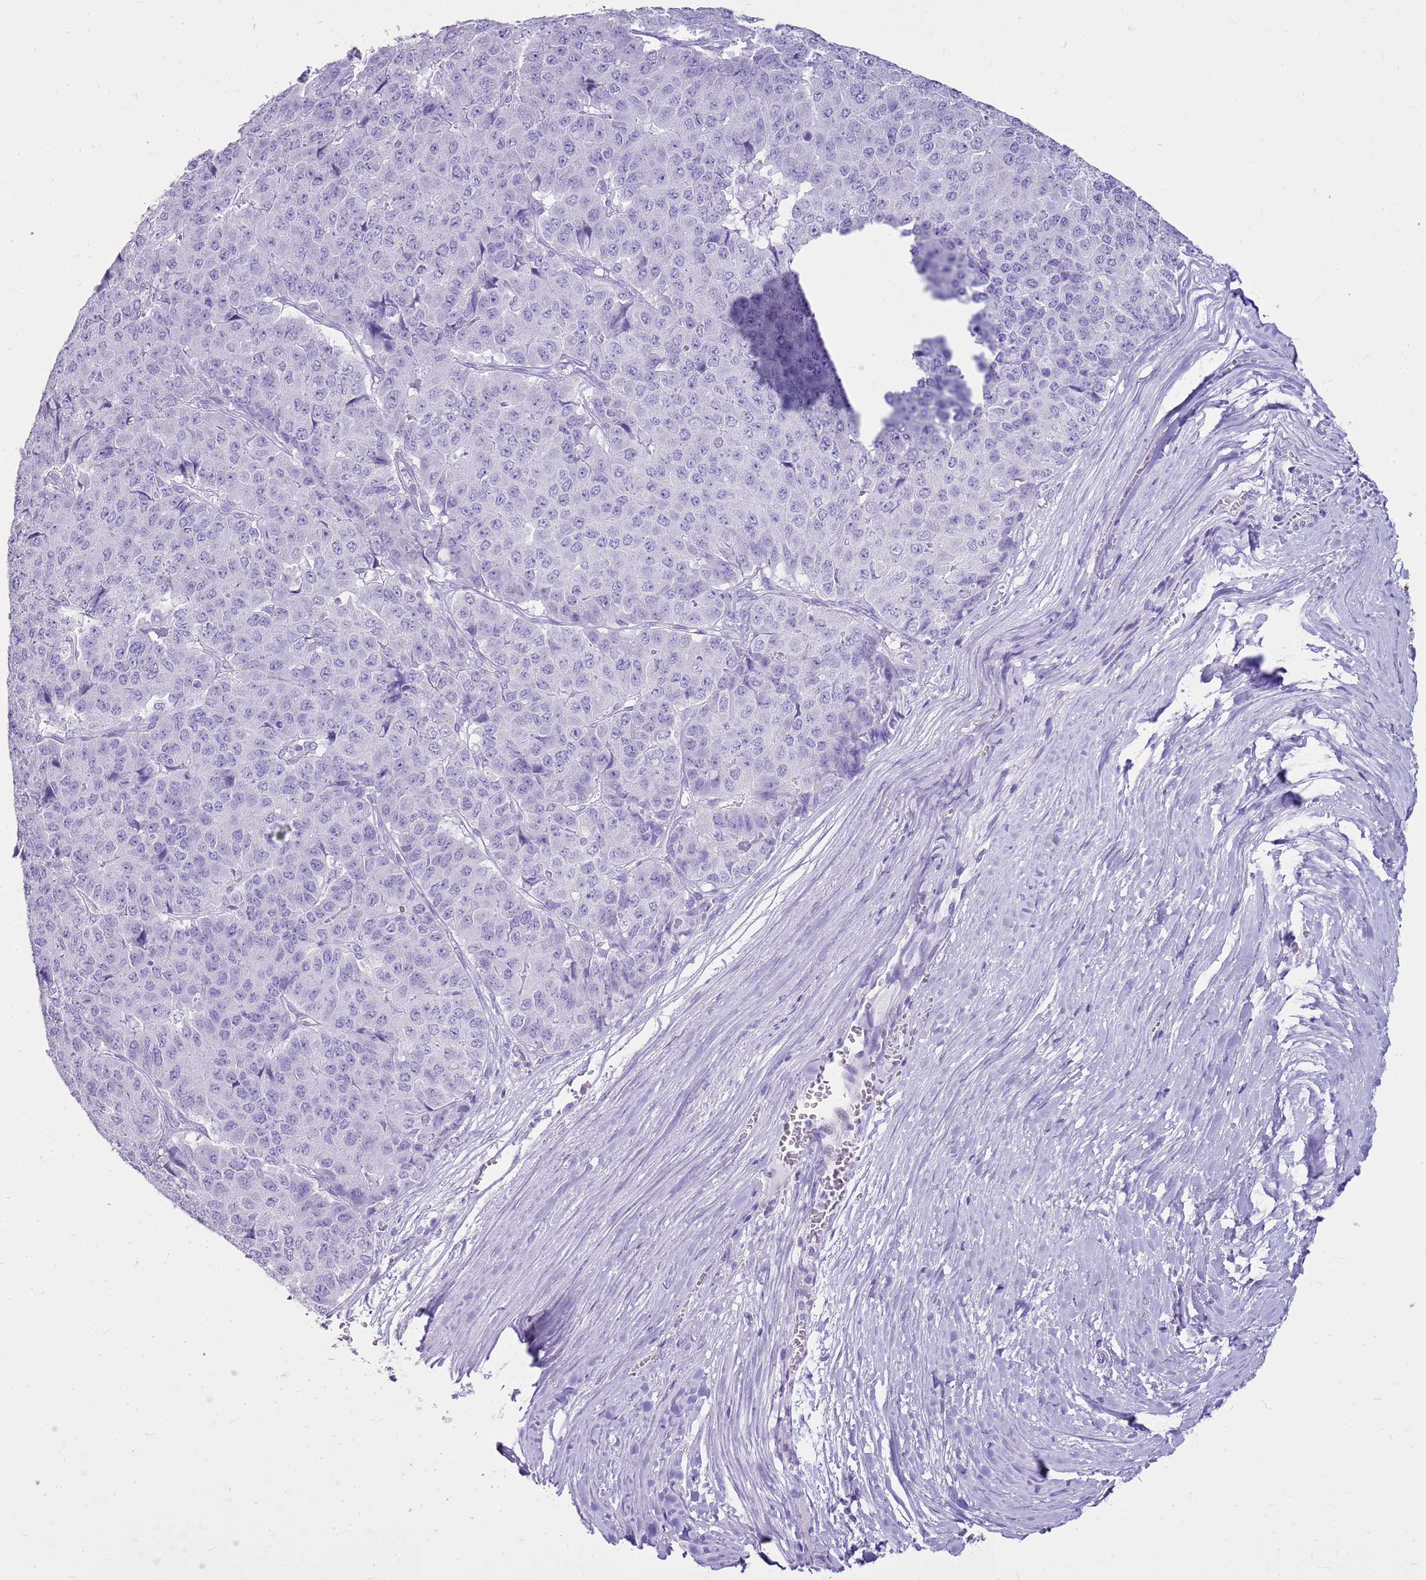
{"staining": {"intensity": "negative", "quantity": "none", "location": "none"}, "tissue": "pancreatic cancer", "cell_type": "Tumor cells", "image_type": "cancer", "snomed": [{"axis": "morphology", "description": "Adenocarcinoma, NOS"}, {"axis": "topography", "description": "Pancreas"}], "caption": "Immunohistochemical staining of adenocarcinoma (pancreatic) demonstrates no significant positivity in tumor cells.", "gene": "CA8", "patient": {"sex": "male", "age": 50}}